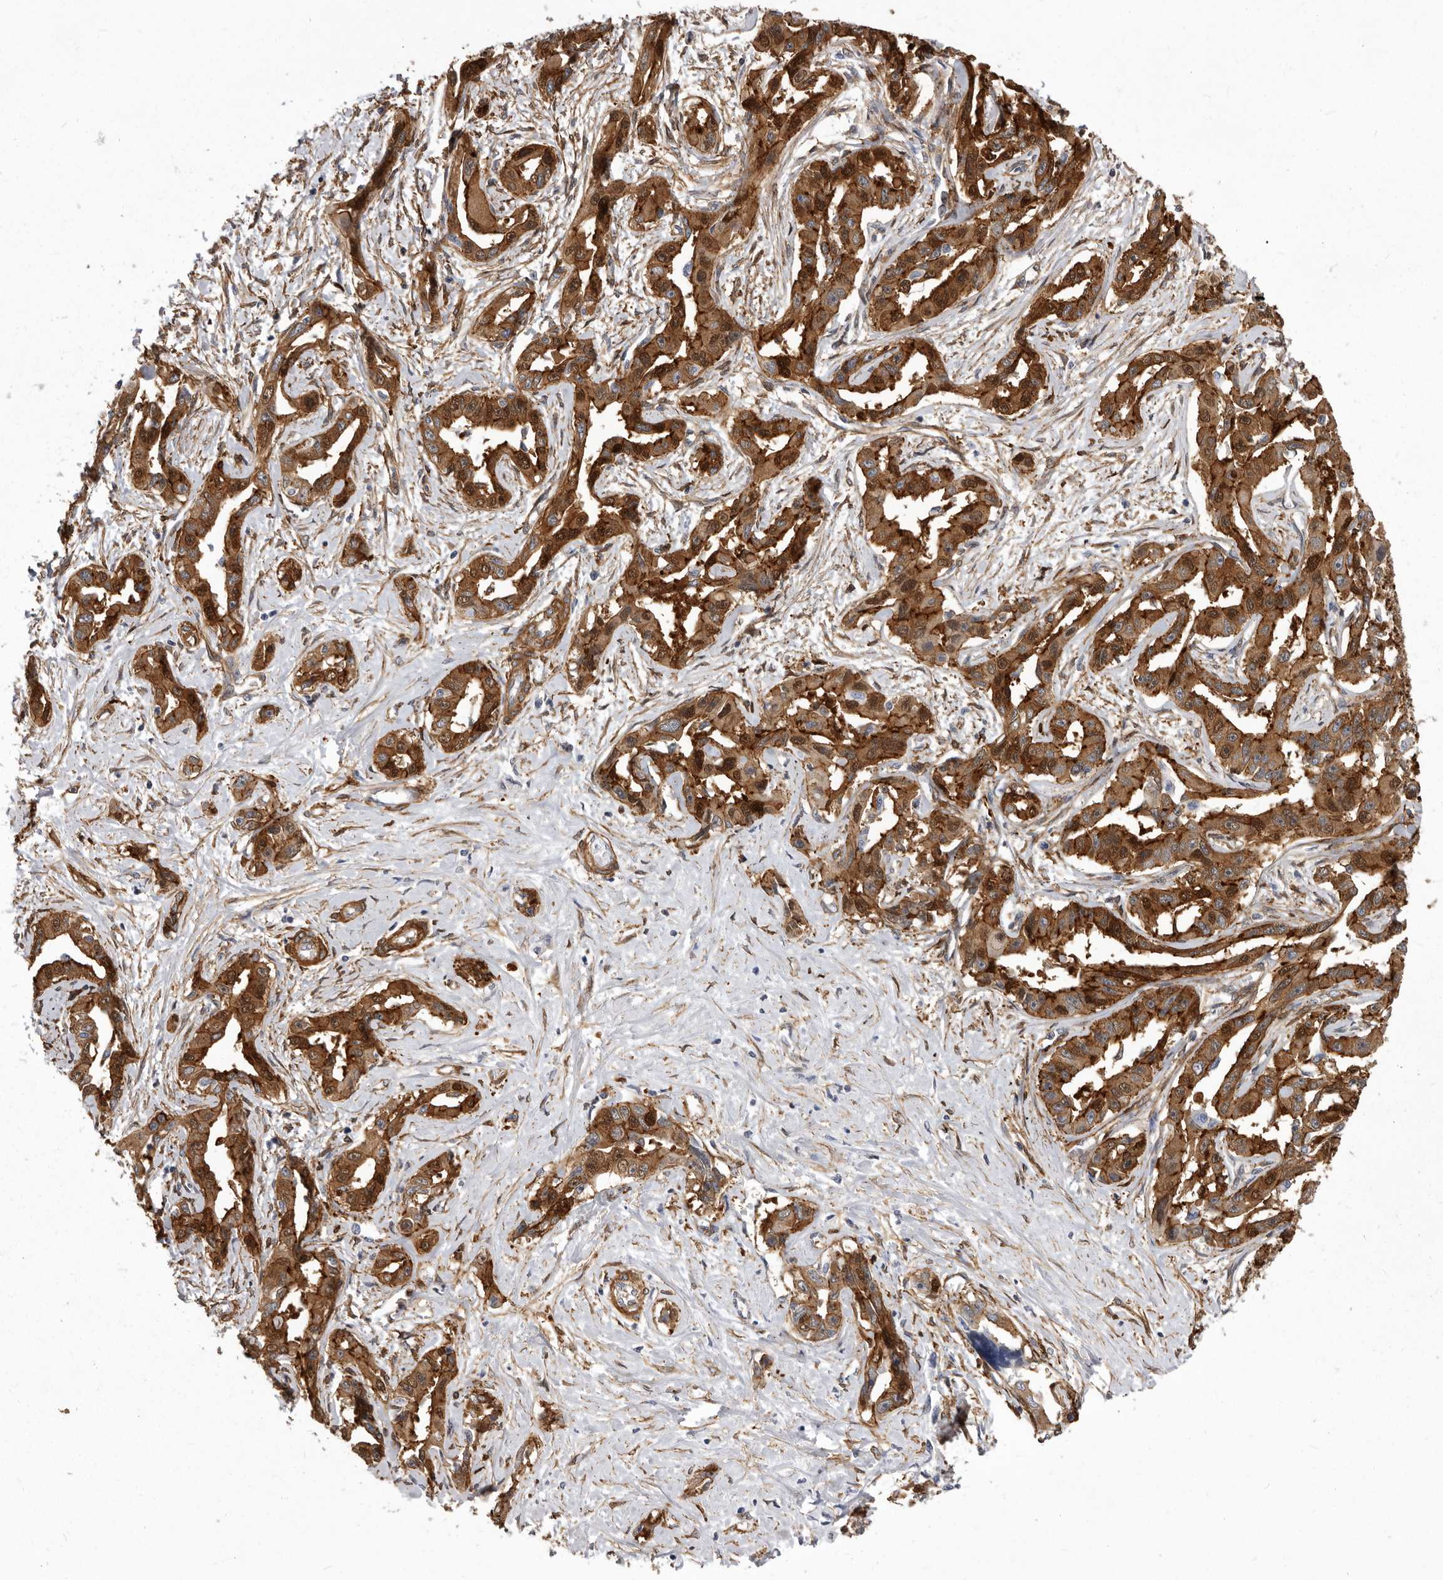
{"staining": {"intensity": "moderate", "quantity": ">75%", "location": "cytoplasmic/membranous,nuclear"}, "tissue": "liver cancer", "cell_type": "Tumor cells", "image_type": "cancer", "snomed": [{"axis": "morphology", "description": "Cholangiocarcinoma"}, {"axis": "topography", "description": "Liver"}], "caption": "A micrograph of human cholangiocarcinoma (liver) stained for a protein displays moderate cytoplasmic/membranous and nuclear brown staining in tumor cells.", "gene": "ENAH", "patient": {"sex": "male", "age": 59}}